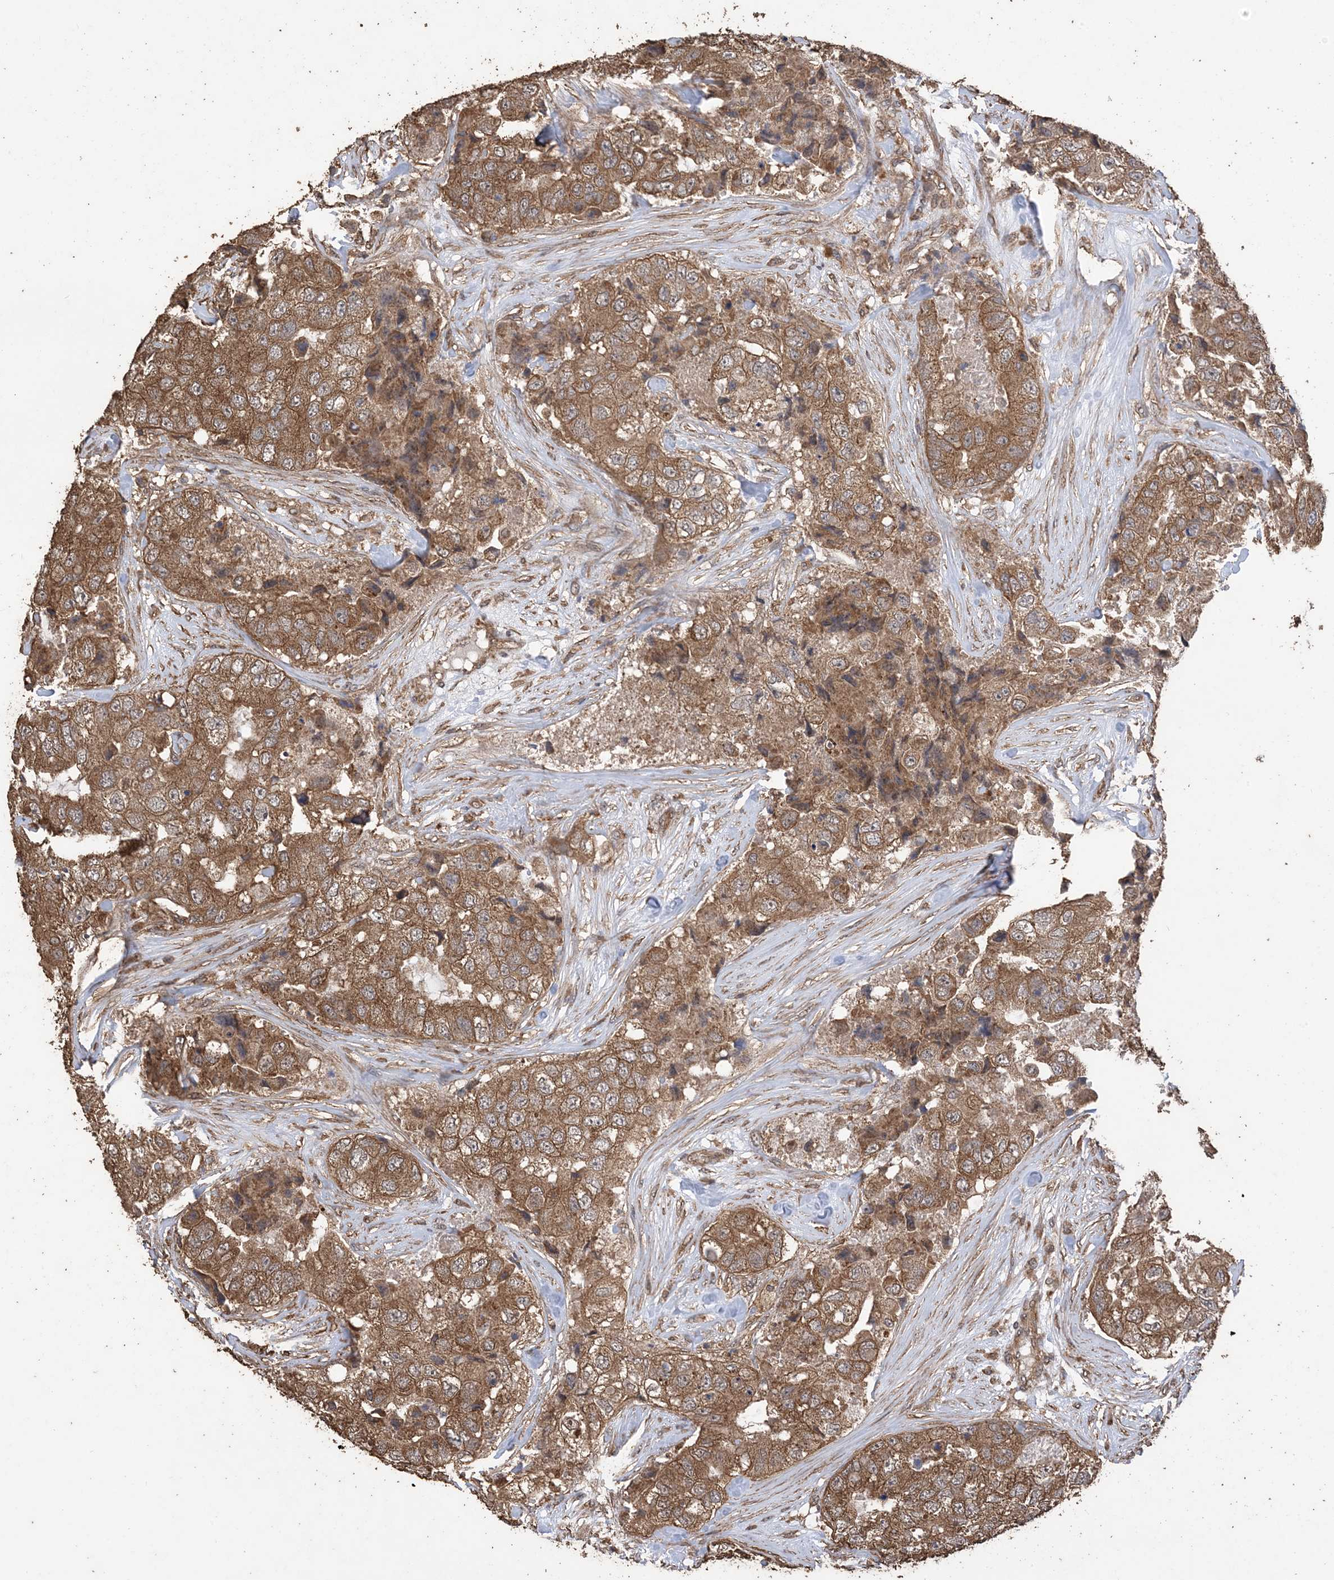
{"staining": {"intensity": "moderate", "quantity": ">75%", "location": "cytoplasmic/membranous"}, "tissue": "breast cancer", "cell_type": "Tumor cells", "image_type": "cancer", "snomed": [{"axis": "morphology", "description": "Duct carcinoma"}, {"axis": "topography", "description": "Breast"}], "caption": "Immunohistochemistry staining of breast cancer (infiltrating ductal carcinoma), which shows medium levels of moderate cytoplasmic/membranous staining in about >75% of tumor cells indicating moderate cytoplasmic/membranous protein expression. The staining was performed using DAB (brown) for protein detection and nuclei were counterstained in hematoxylin (blue).", "gene": "ZKSCAN5", "patient": {"sex": "female", "age": 62}}